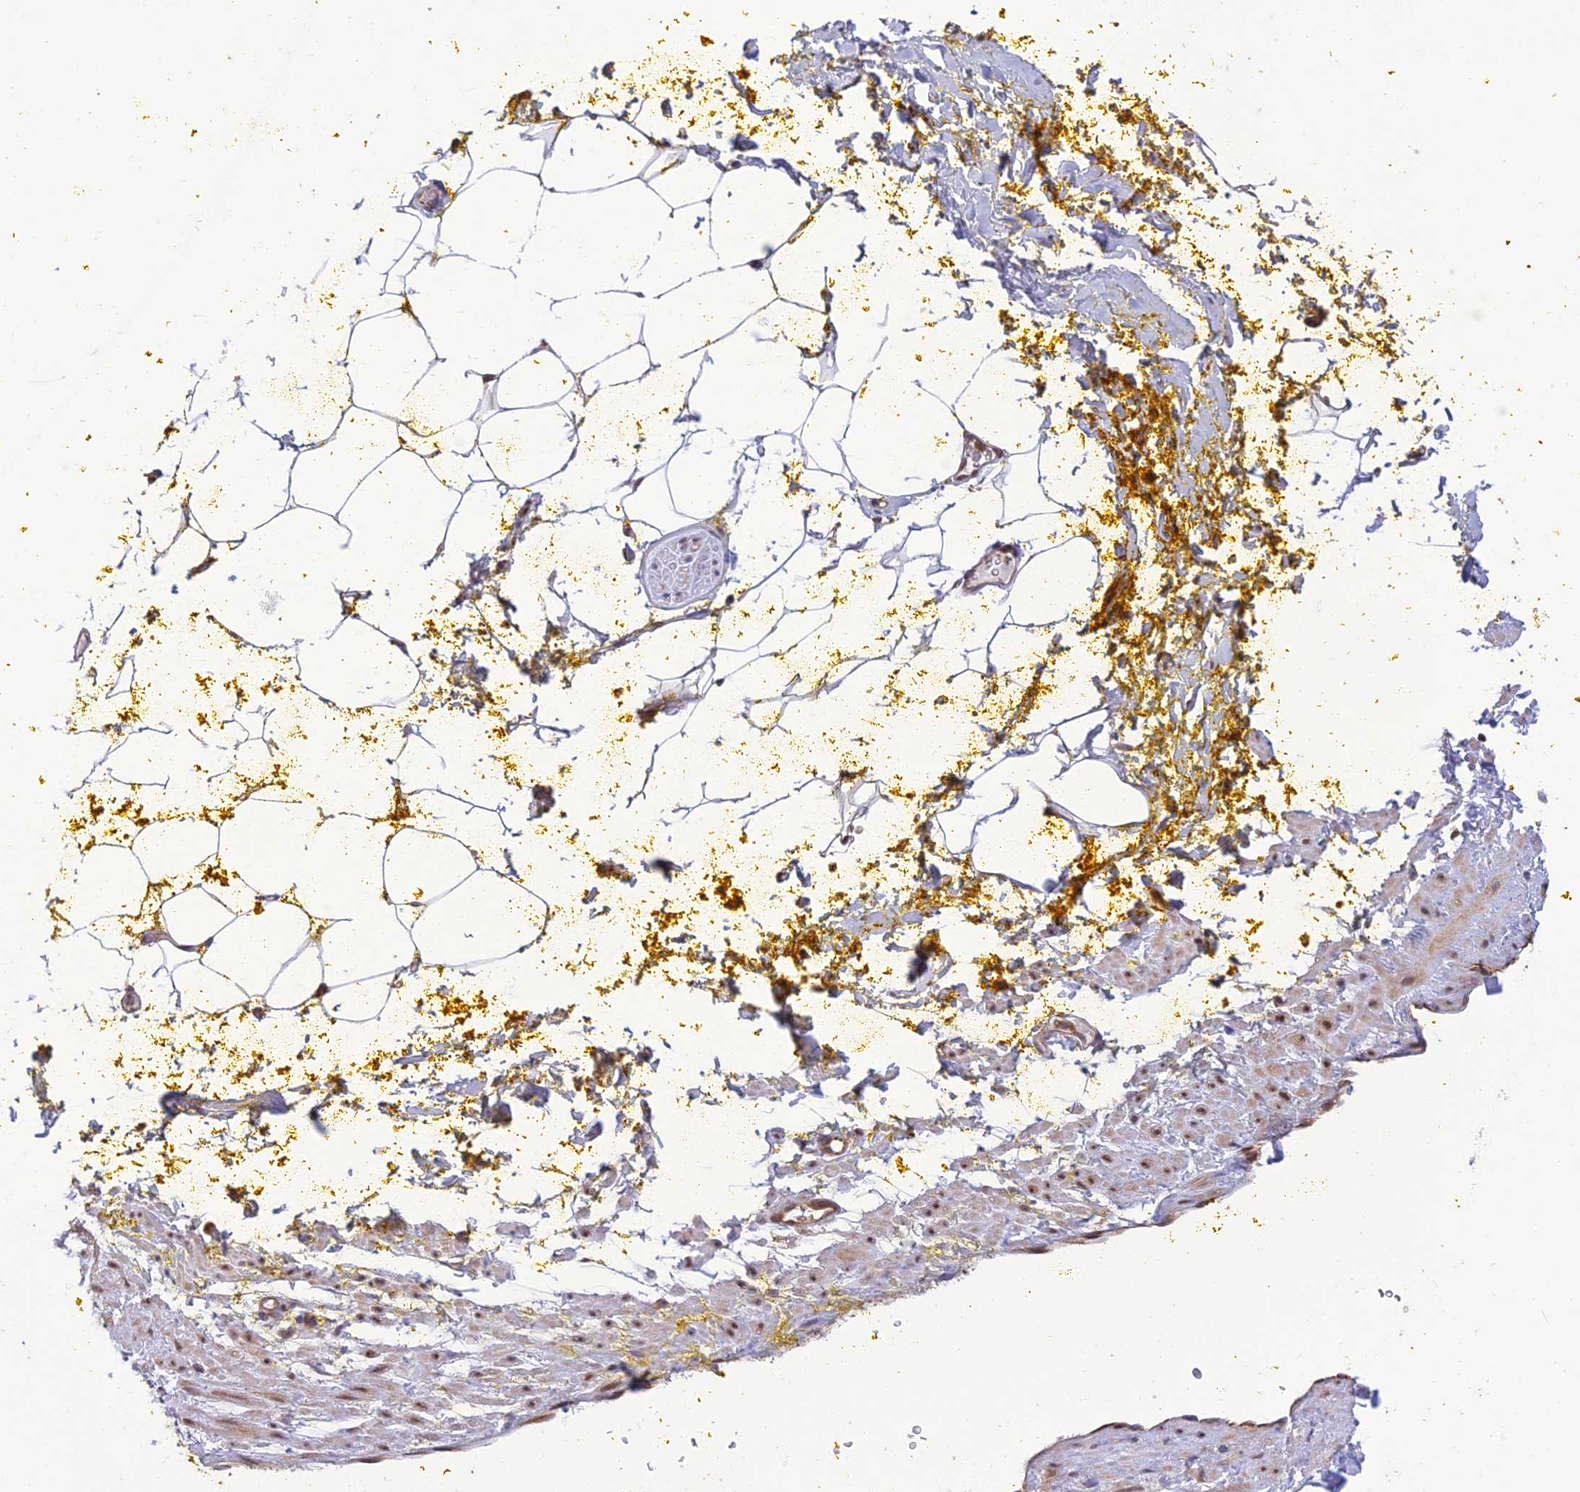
{"staining": {"intensity": "negative", "quantity": "none", "location": "none"}, "tissue": "adipose tissue", "cell_type": "Adipocytes", "image_type": "normal", "snomed": [{"axis": "morphology", "description": "Normal tissue, NOS"}, {"axis": "morphology", "description": "Adenocarcinoma, Low grade"}, {"axis": "topography", "description": "Prostate"}, {"axis": "topography", "description": "Peripheral nerve tissue"}], "caption": "Adipocytes are negative for protein expression in unremarkable human adipose tissue. Brightfield microscopy of immunohistochemistry stained with DAB (brown) and hematoxylin (blue), captured at high magnification.", "gene": "FAM76A", "patient": {"sex": "male", "age": 63}}